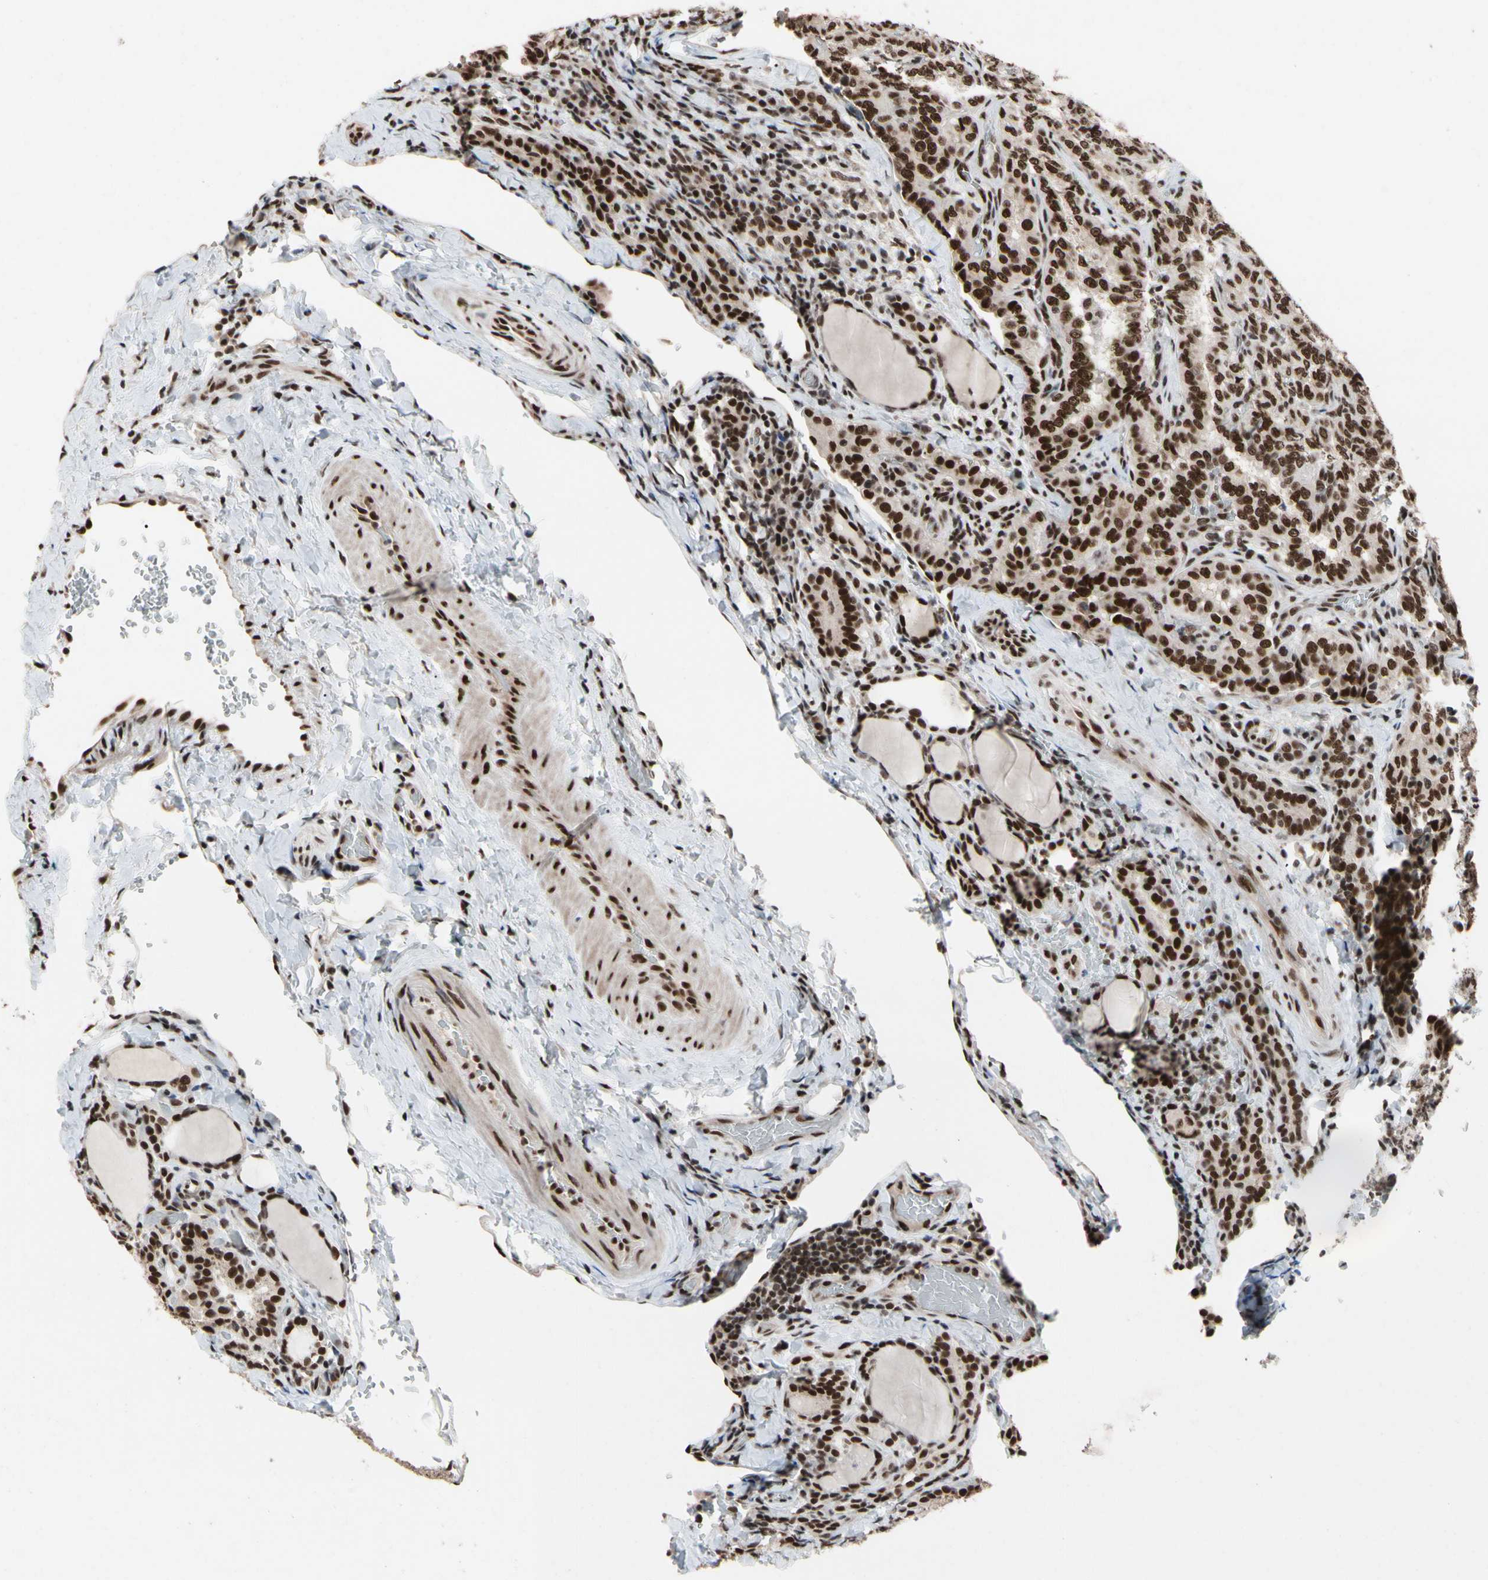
{"staining": {"intensity": "strong", "quantity": ">75%", "location": "nuclear"}, "tissue": "thyroid cancer", "cell_type": "Tumor cells", "image_type": "cancer", "snomed": [{"axis": "morphology", "description": "Normal tissue, NOS"}, {"axis": "morphology", "description": "Papillary adenocarcinoma, NOS"}, {"axis": "topography", "description": "Thyroid gland"}], "caption": "Human thyroid cancer stained with a brown dye demonstrates strong nuclear positive positivity in approximately >75% of tumor cells.", "gene": "FAM98B", "patient": {"sex": "female", "age": 30}}